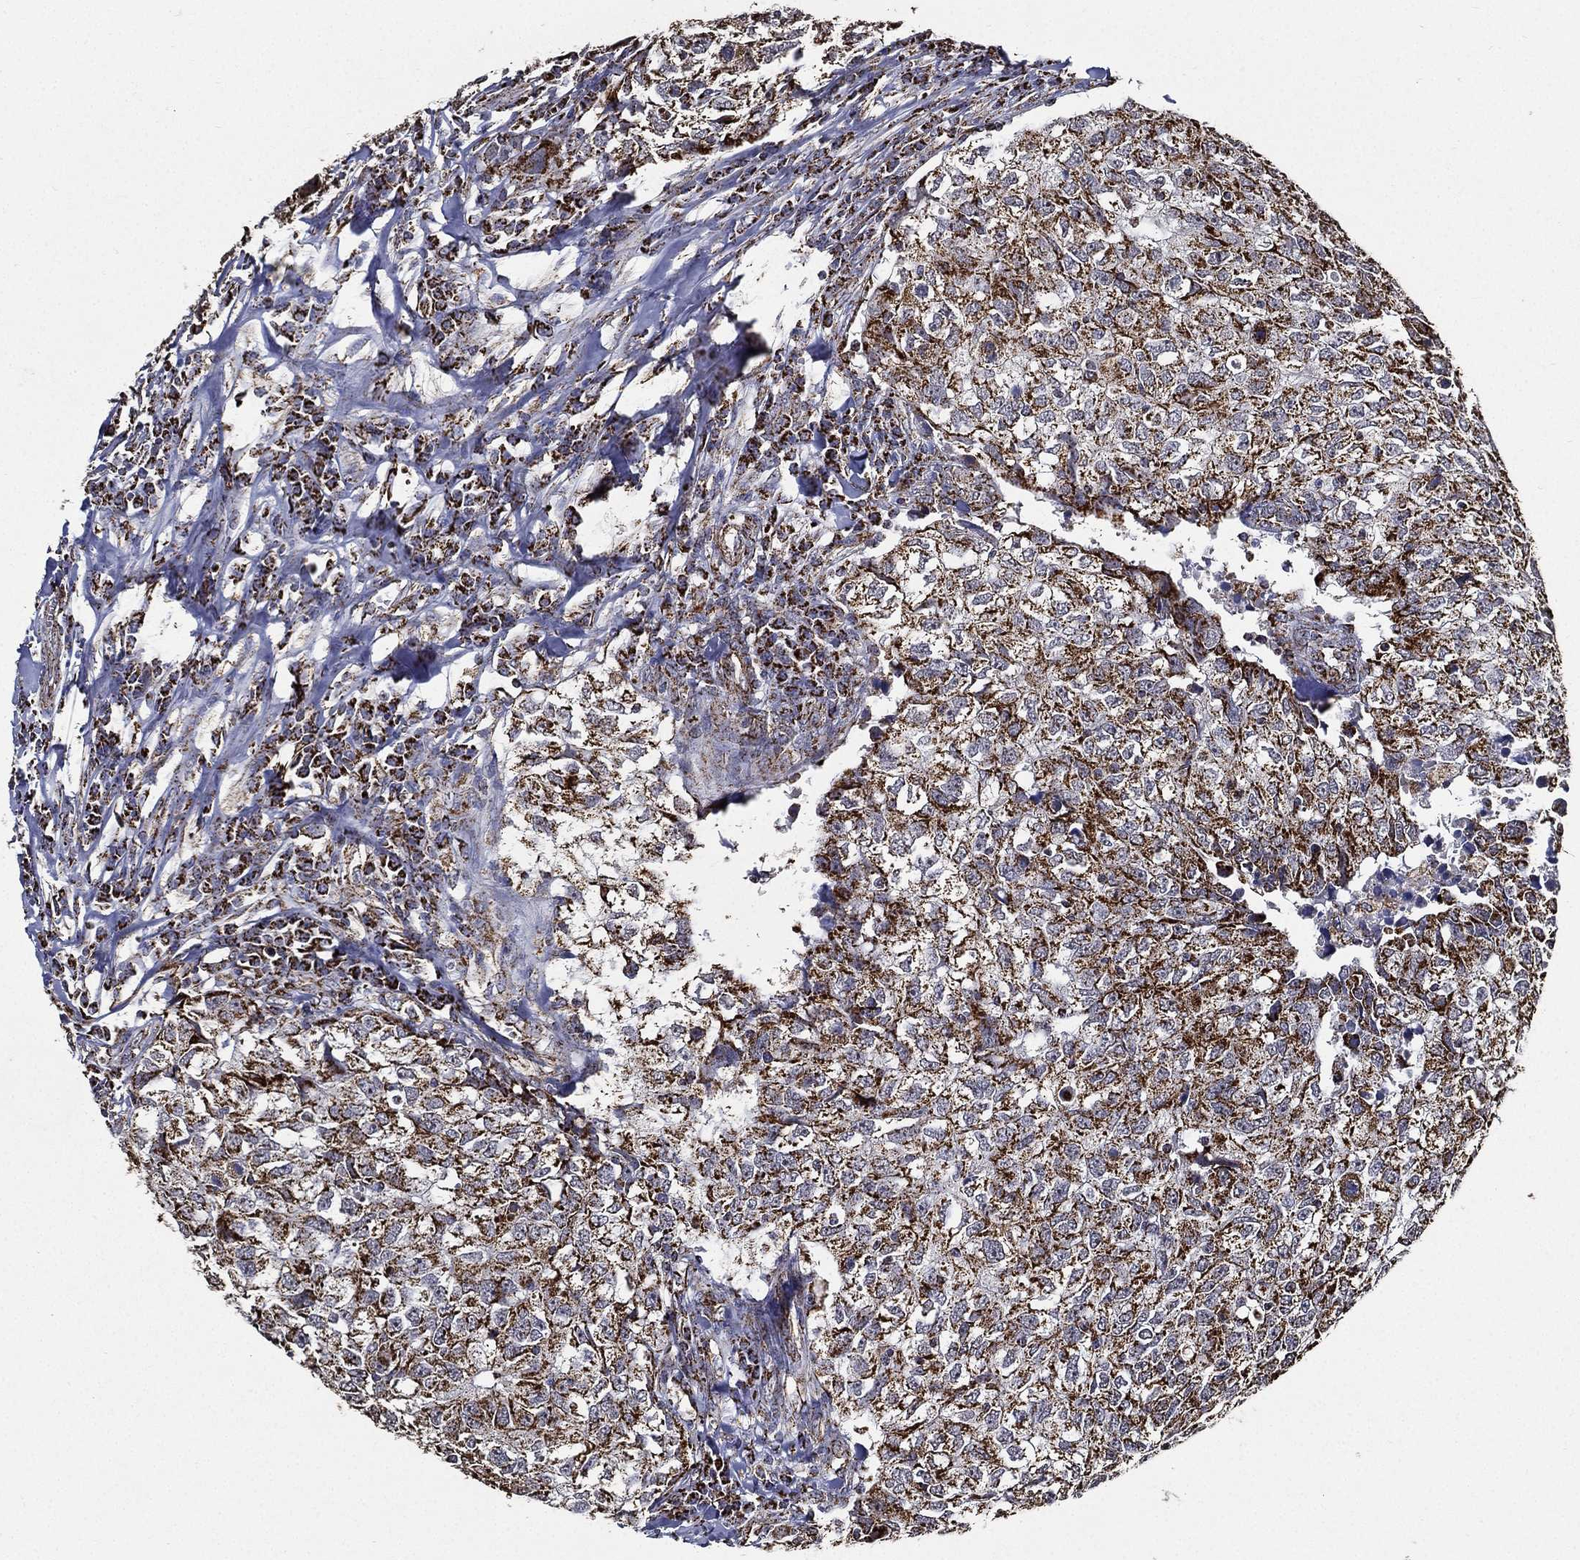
{"staining": {"intensity": "strong", "quantity": ">75%", "location": "cytoplasmic/membranous"}, "tissue": "breast cancer", "cell_type": "Tumor cells", "image_type": "cancer", "snomed": [{"axis": "morphology", "description": "Duct carcinoma"}, {"axis": "topography", "description": "Breast"}], "caption": "A brown stain shows strong cytoplasmic/membranous staining of a protein in human breast cancer (infiltrating ductal carcinoma) tumor cells. Using DAB (brown) and hematoxylin (blue) stains, captured at high magnification using brightfield microscopy.", "gene": "NDUFAB1", "patient": {"sex": "female", "age": 30}}